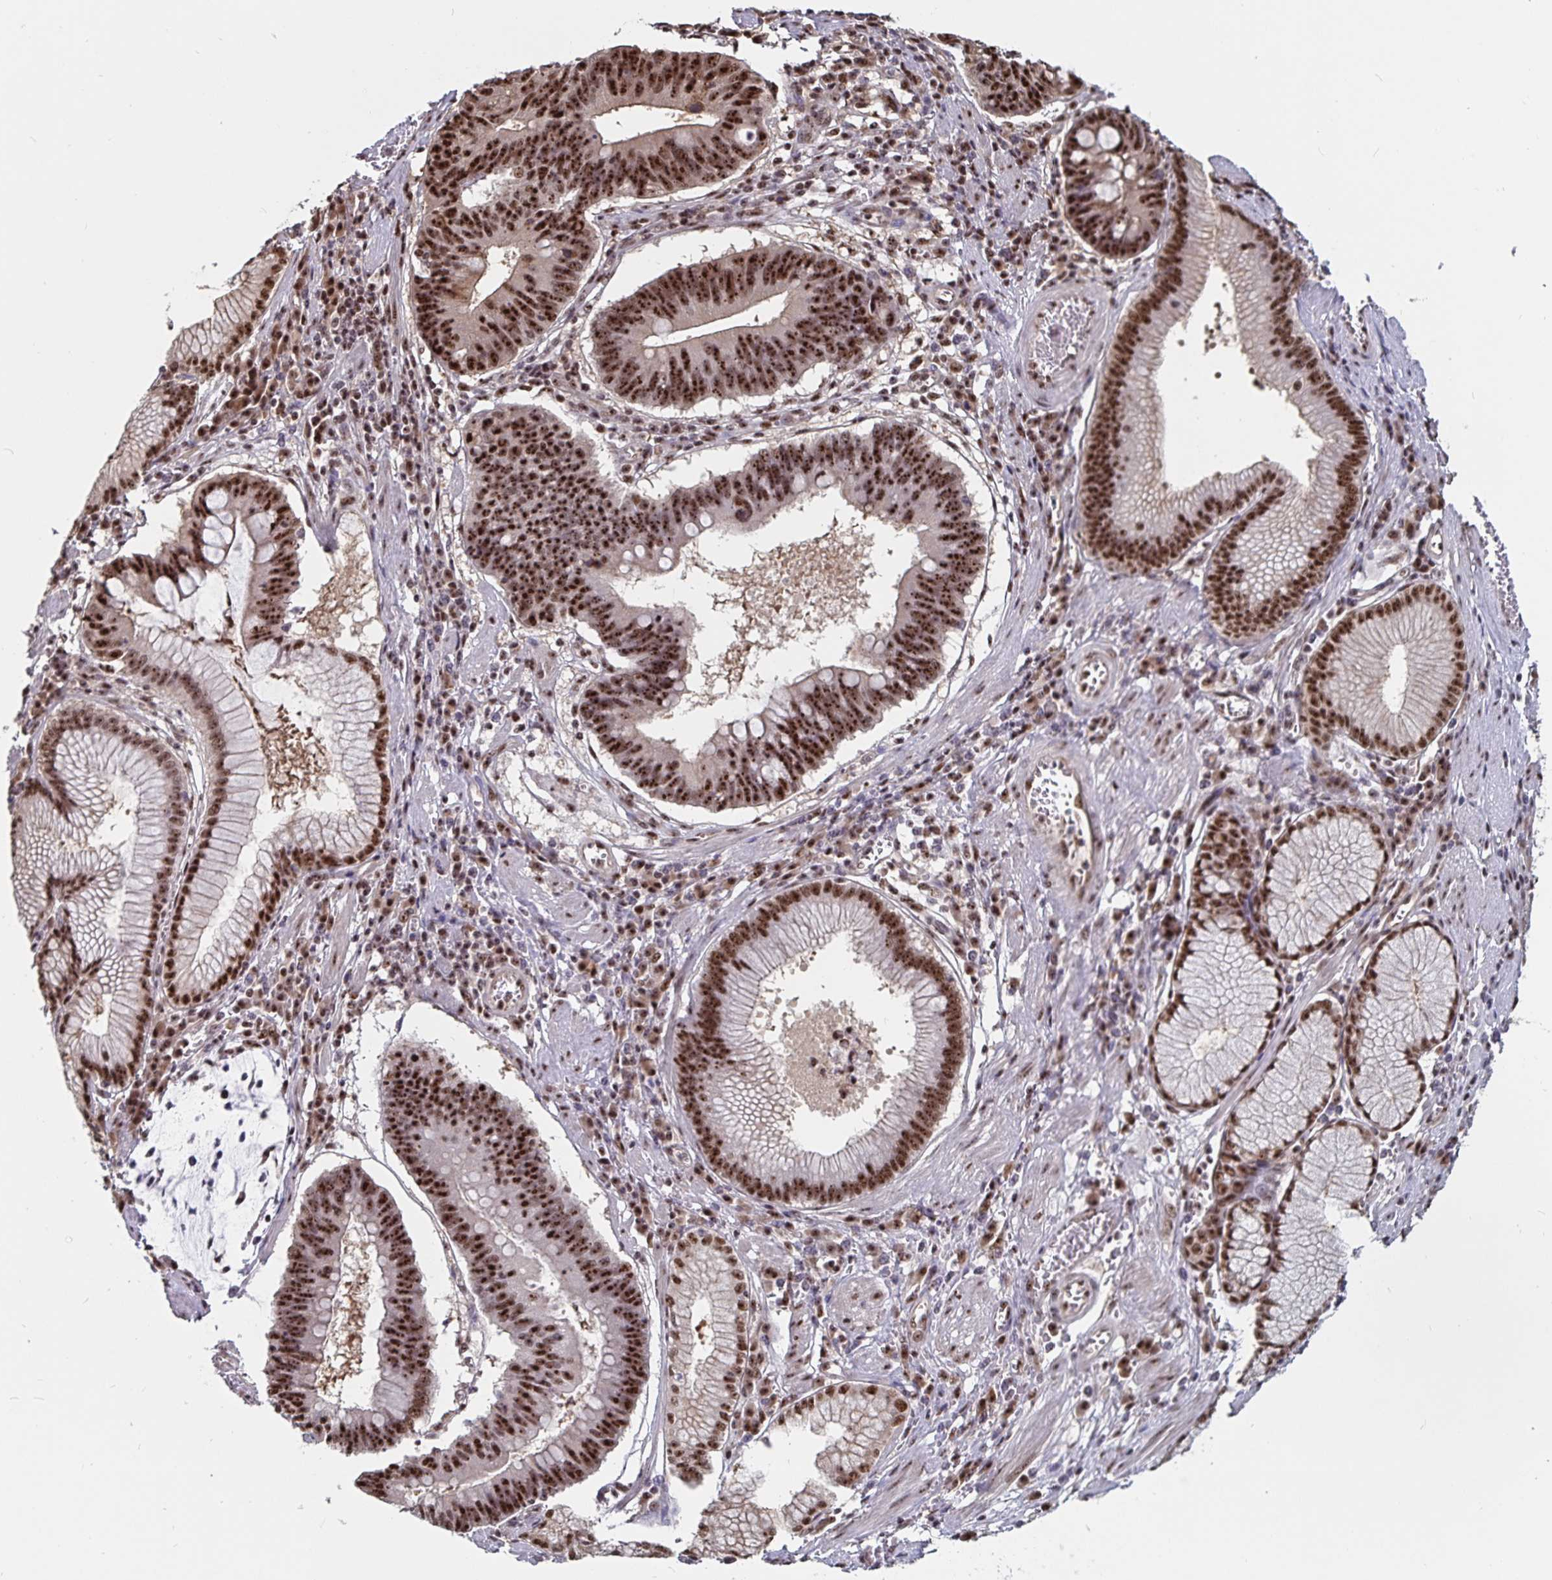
{"staining": {"intensity": "strong", "quantity": ">75%", "location": "nuclear"}, "tissue": "stomach cancer", "cell_type": "Tumor cells", "image_type": "cancer", "snomed": [{"axis": "morphology", "description": "Adenocarcinoma, NOS"}, {"axis": "topography", "description": "Stomach"}], "caption": "A histopathology image of stomach cancer (adenocarcinoma) stained for a protein demonstrates strong nuclear brown staining in tumor cells.", "gene": "LAS1L", "patient": {"sex": "male", "age": 59}}